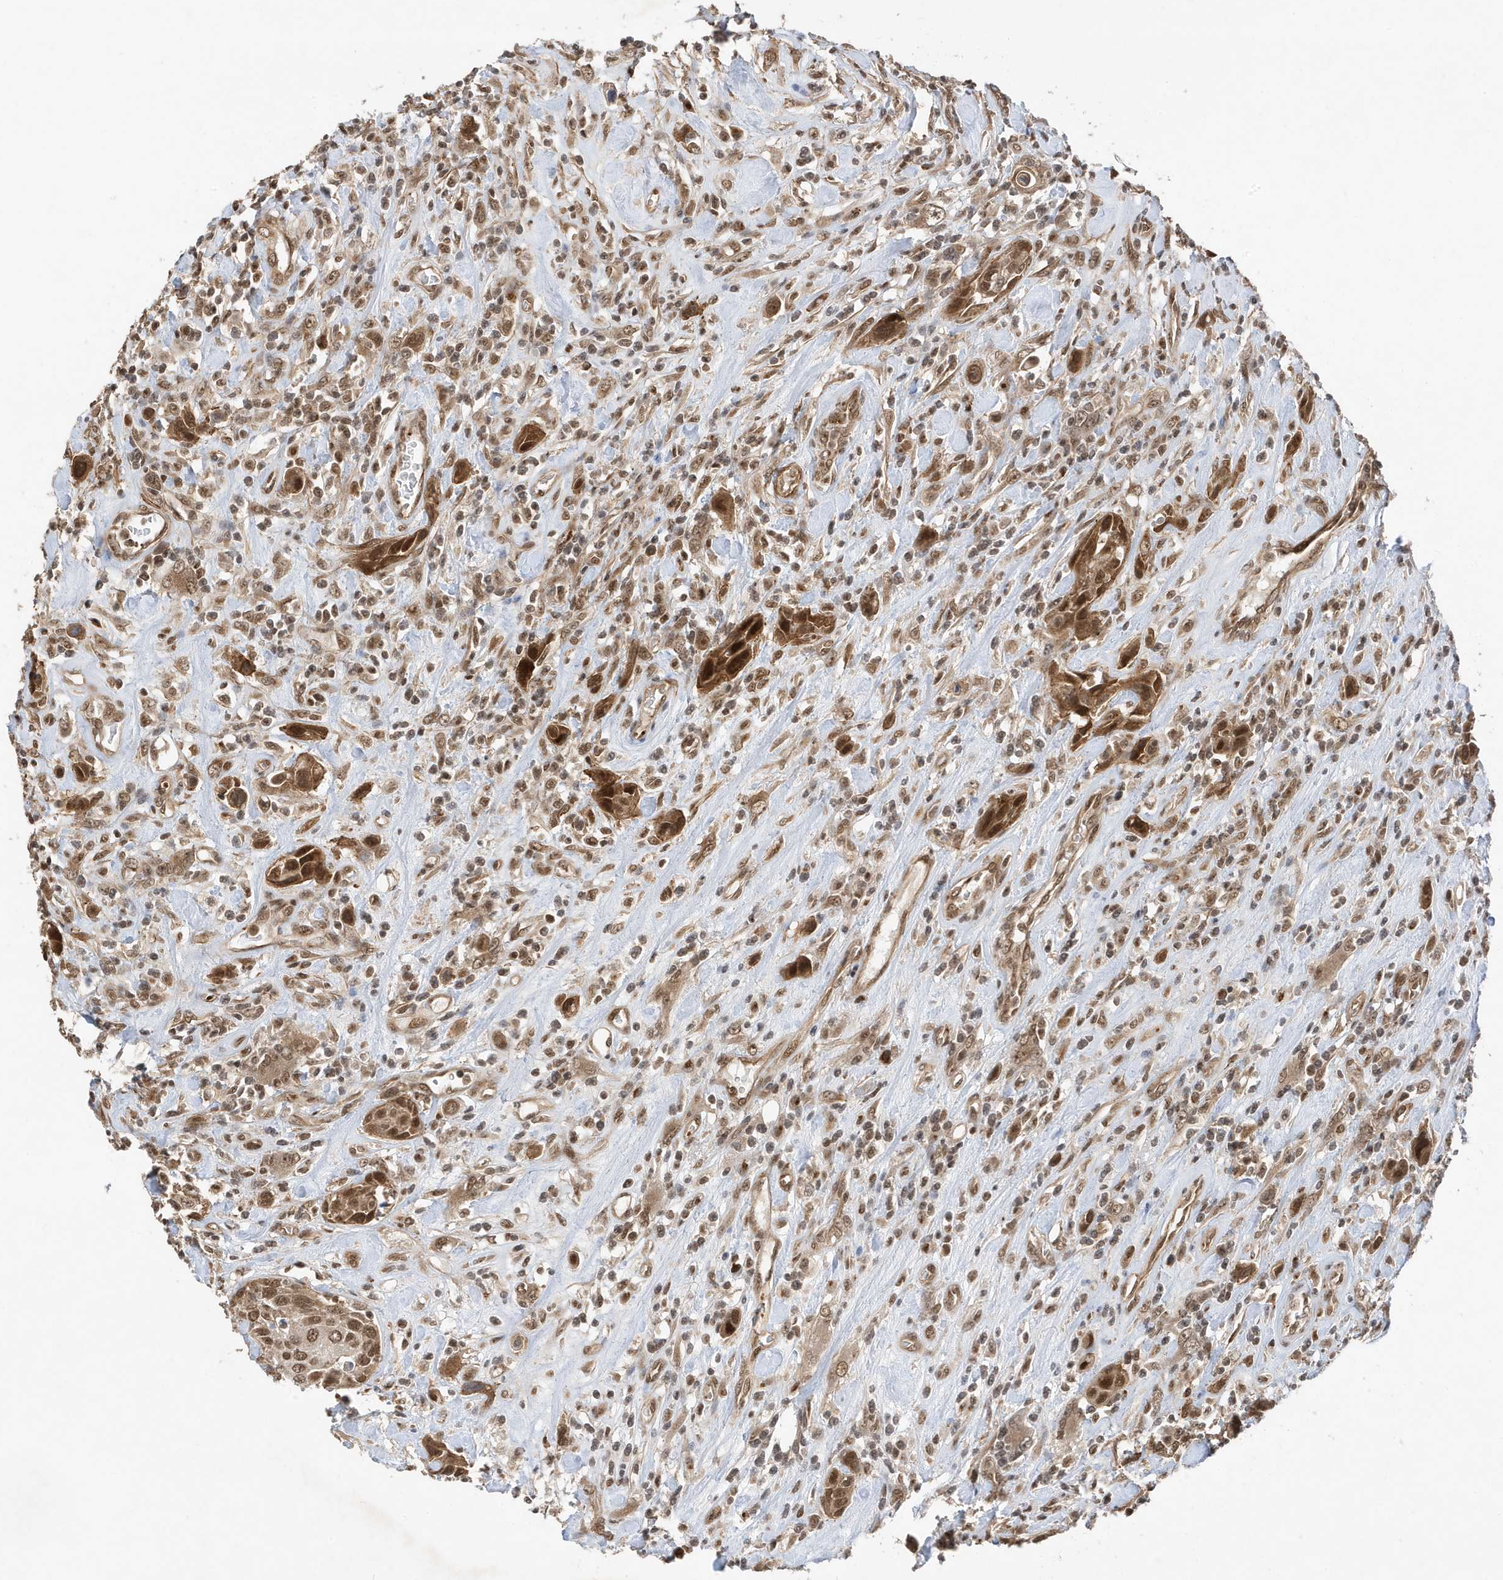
{"staining": {"intensity": "strong", "quantity": "25%-75%", "location": "cytoplasmic/membranous,nuclear"}, "tissue": "urothelial cancer", "cell_type": "Tumor cells", "image_type": "cancer", "snomed": [{"axis": "morphology", "description": "Urothelial carcinoma, High grade"}, {"axis": "topography", "description": "Urinary bladder"}], "caption": "Tumor cells show high levels of strong cytoplasmic/membranous and nuclear expression in about 25%-75% of cells in urothelial carcinoma (high-grade).", "gene": "MAST3", "patient": {"sex": "male", "age": 50}}